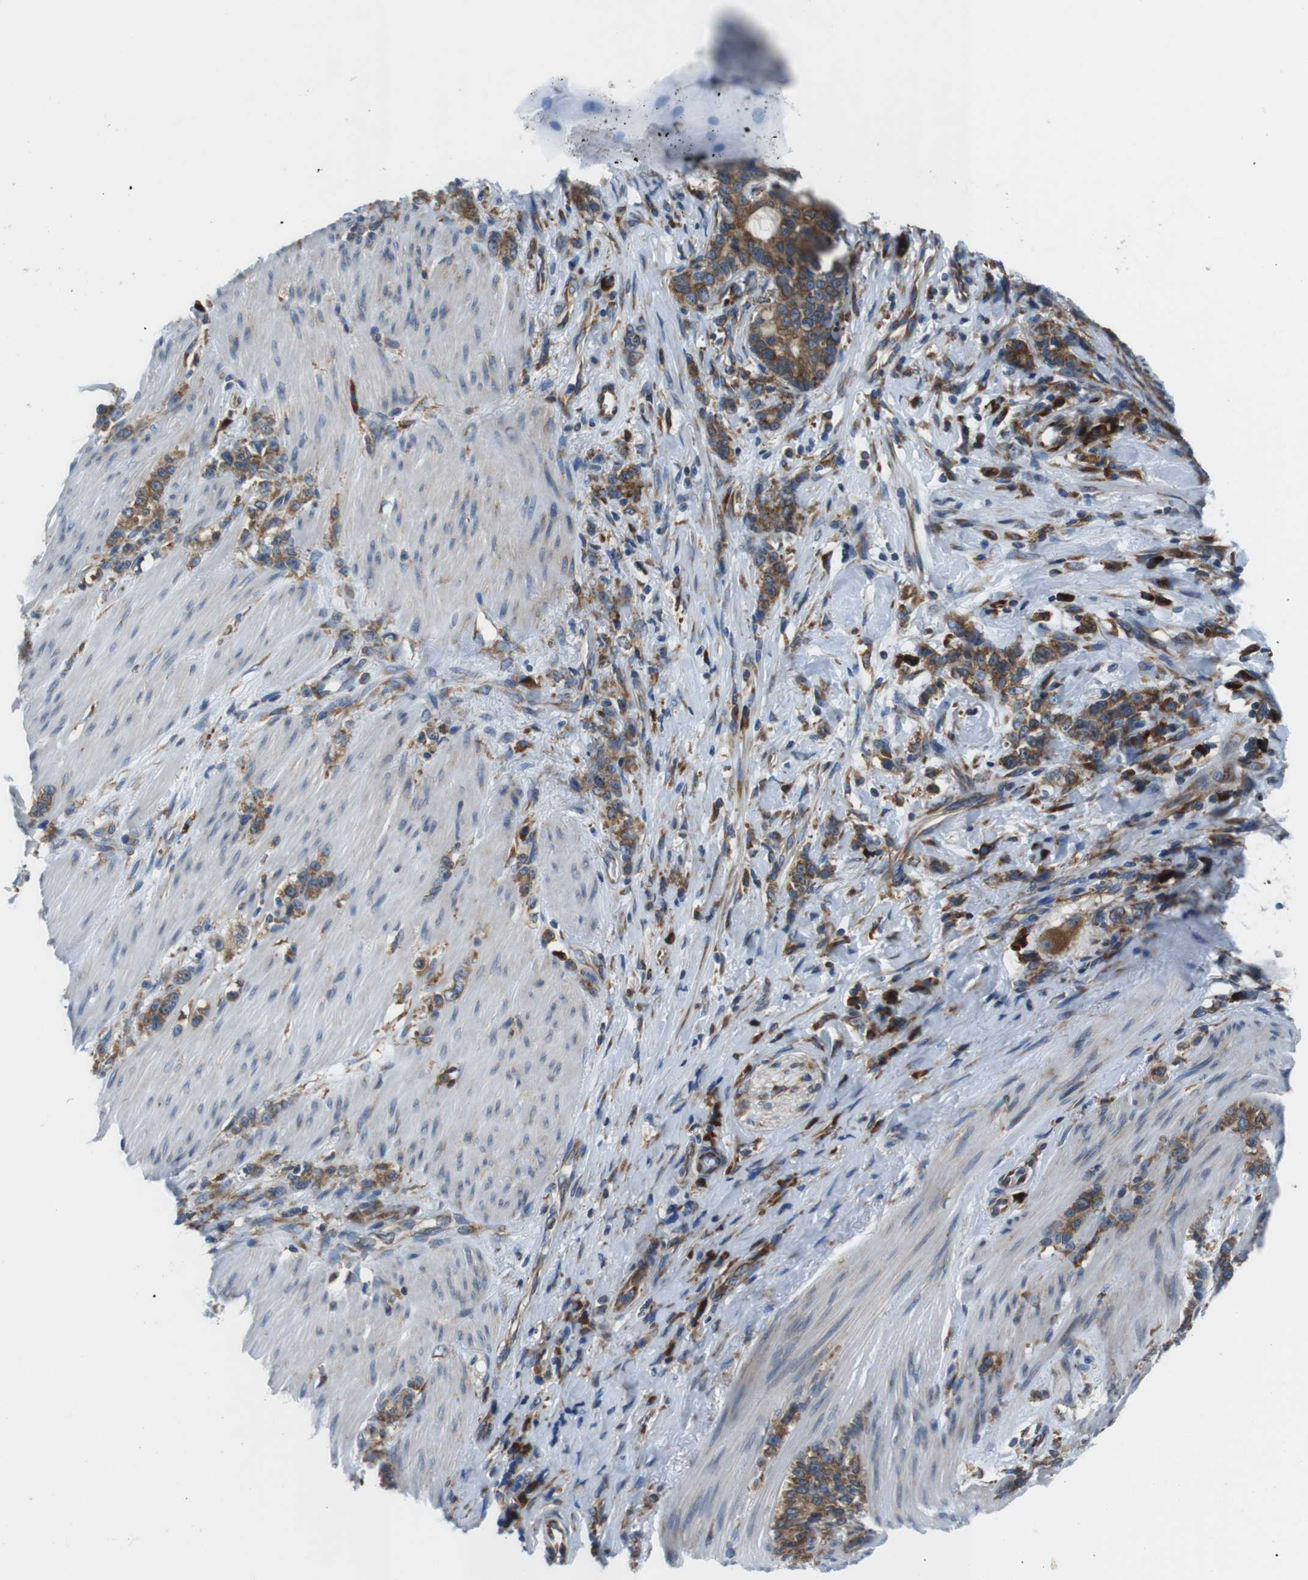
{"staining": {"intensity": "moderate", "quantity": ">75%", "location": "cytoplasmic/membranous"}, "tissue": "stomach cancer", "cell_type": "Tumor cells", "image_type": "cancer", "snomed": [{"axis": "morphology", "description": "Adenocarcinoma, NOS"}, {"axis": "topography", "description": "Stomach, lower"}], "caption": "Immunohistochemical staining of stomach cancer shows moderate cytoplasmic/membranous protein positivity in about >75% of tumor cells.", "gene": "UGGT1", "patient": {"sex": "male", "age": 88}}